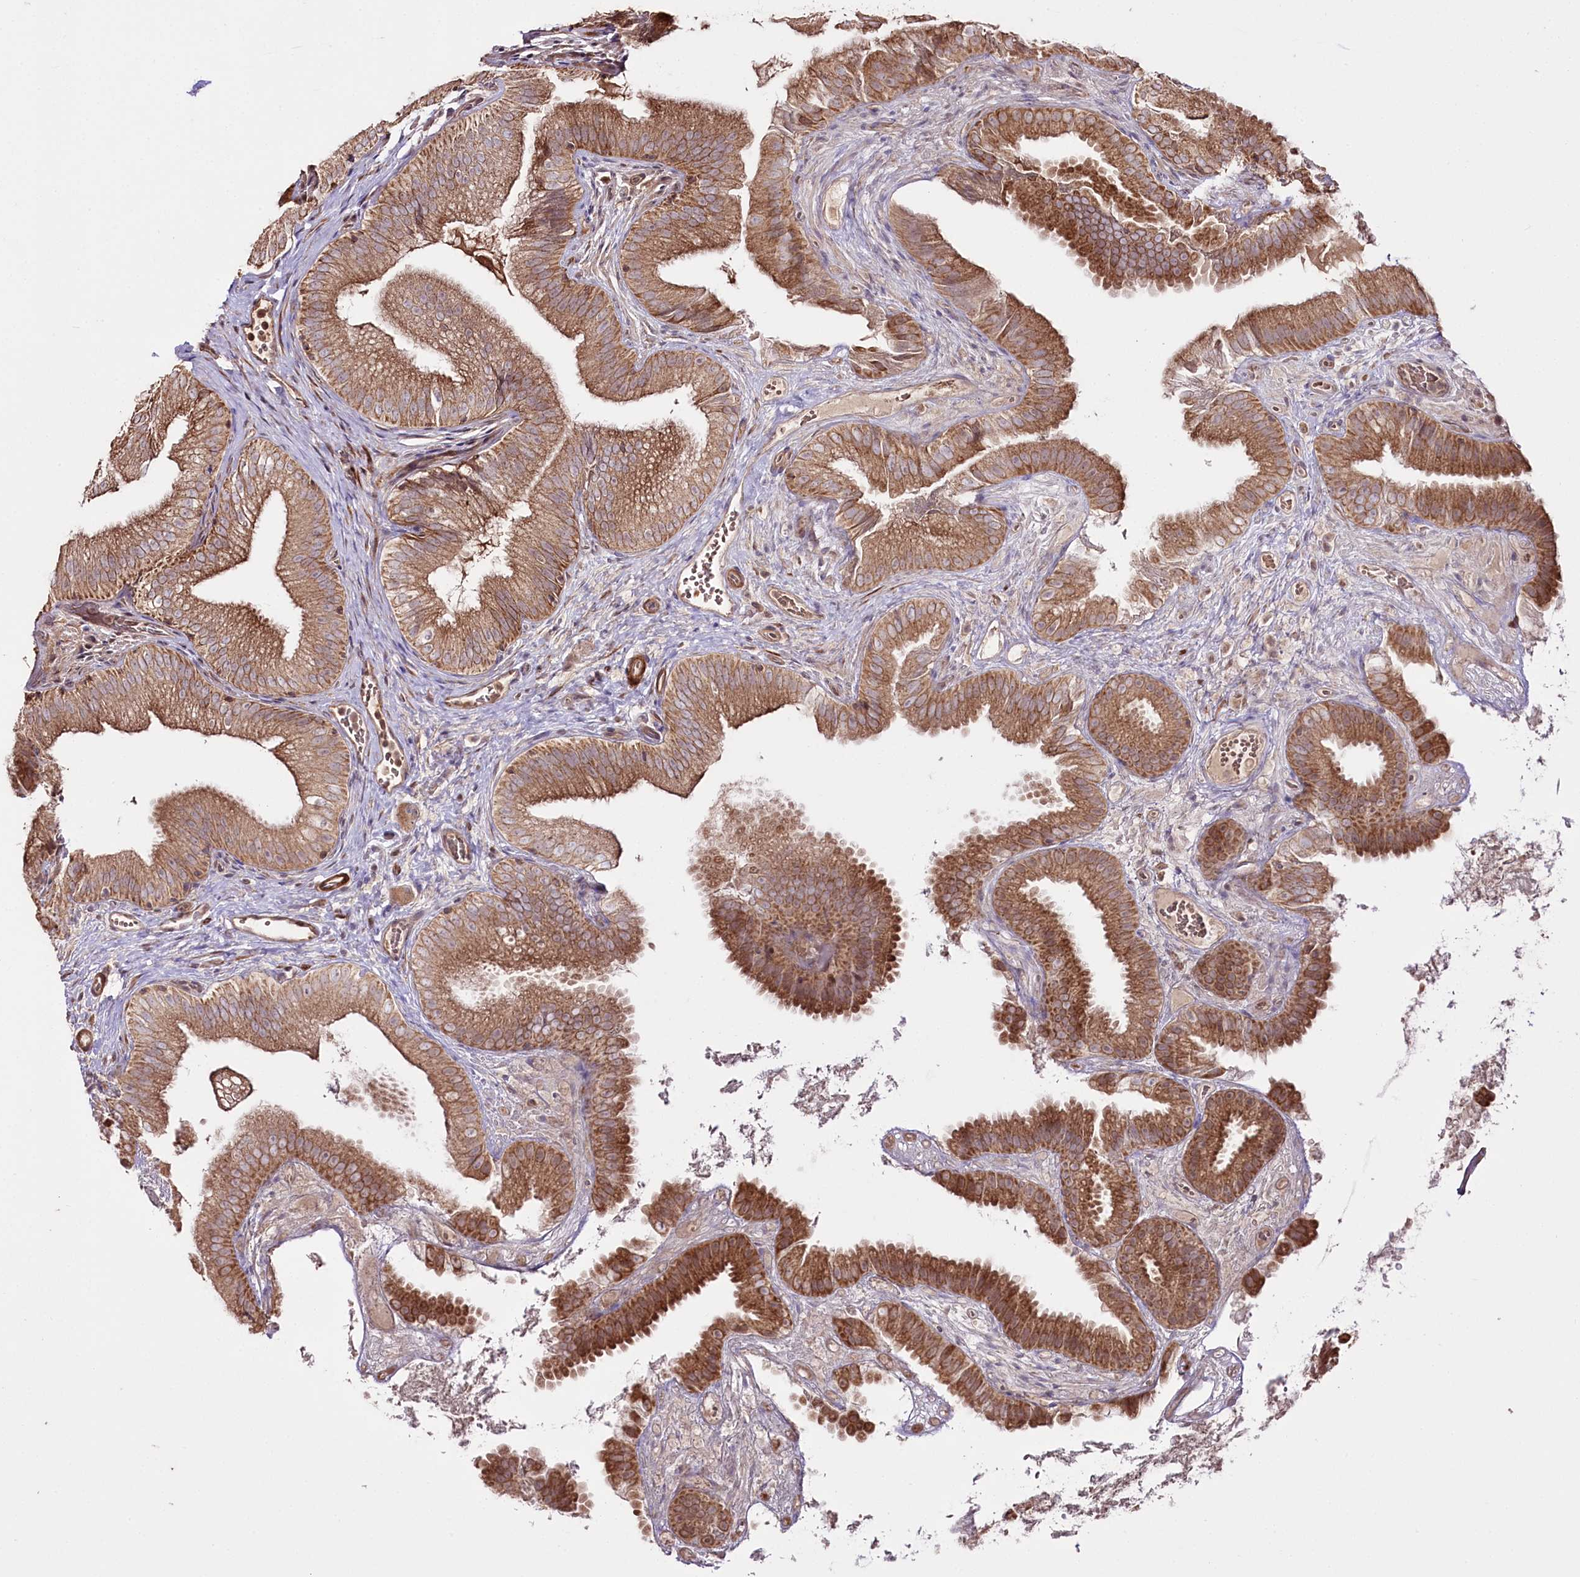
{"staining": {"intensity": "moderate", "quantity": ">75%", "location": "cytoplasmic/membranous"}, "tissue": "gallbladder", "cell_type": "Glandular cells", "image_type": "normal", "snomed": [{"axis": "morphology", "description": "Normal tissue, NOS"}, {"axis": "topography", "description": "Gallbladder"}], "caption": "Brown immunohistochemical staining in normal human gallbladder displays moderate cytoplasmic/membranous positivity in about >75% of glandular cells. The staining was performed using DAB, with brown indicating positive protein expression. Nuclei are stained blue with hematoxylin.", "gene": "REXO2", "patient": {"sex": "female", "age": 30}}